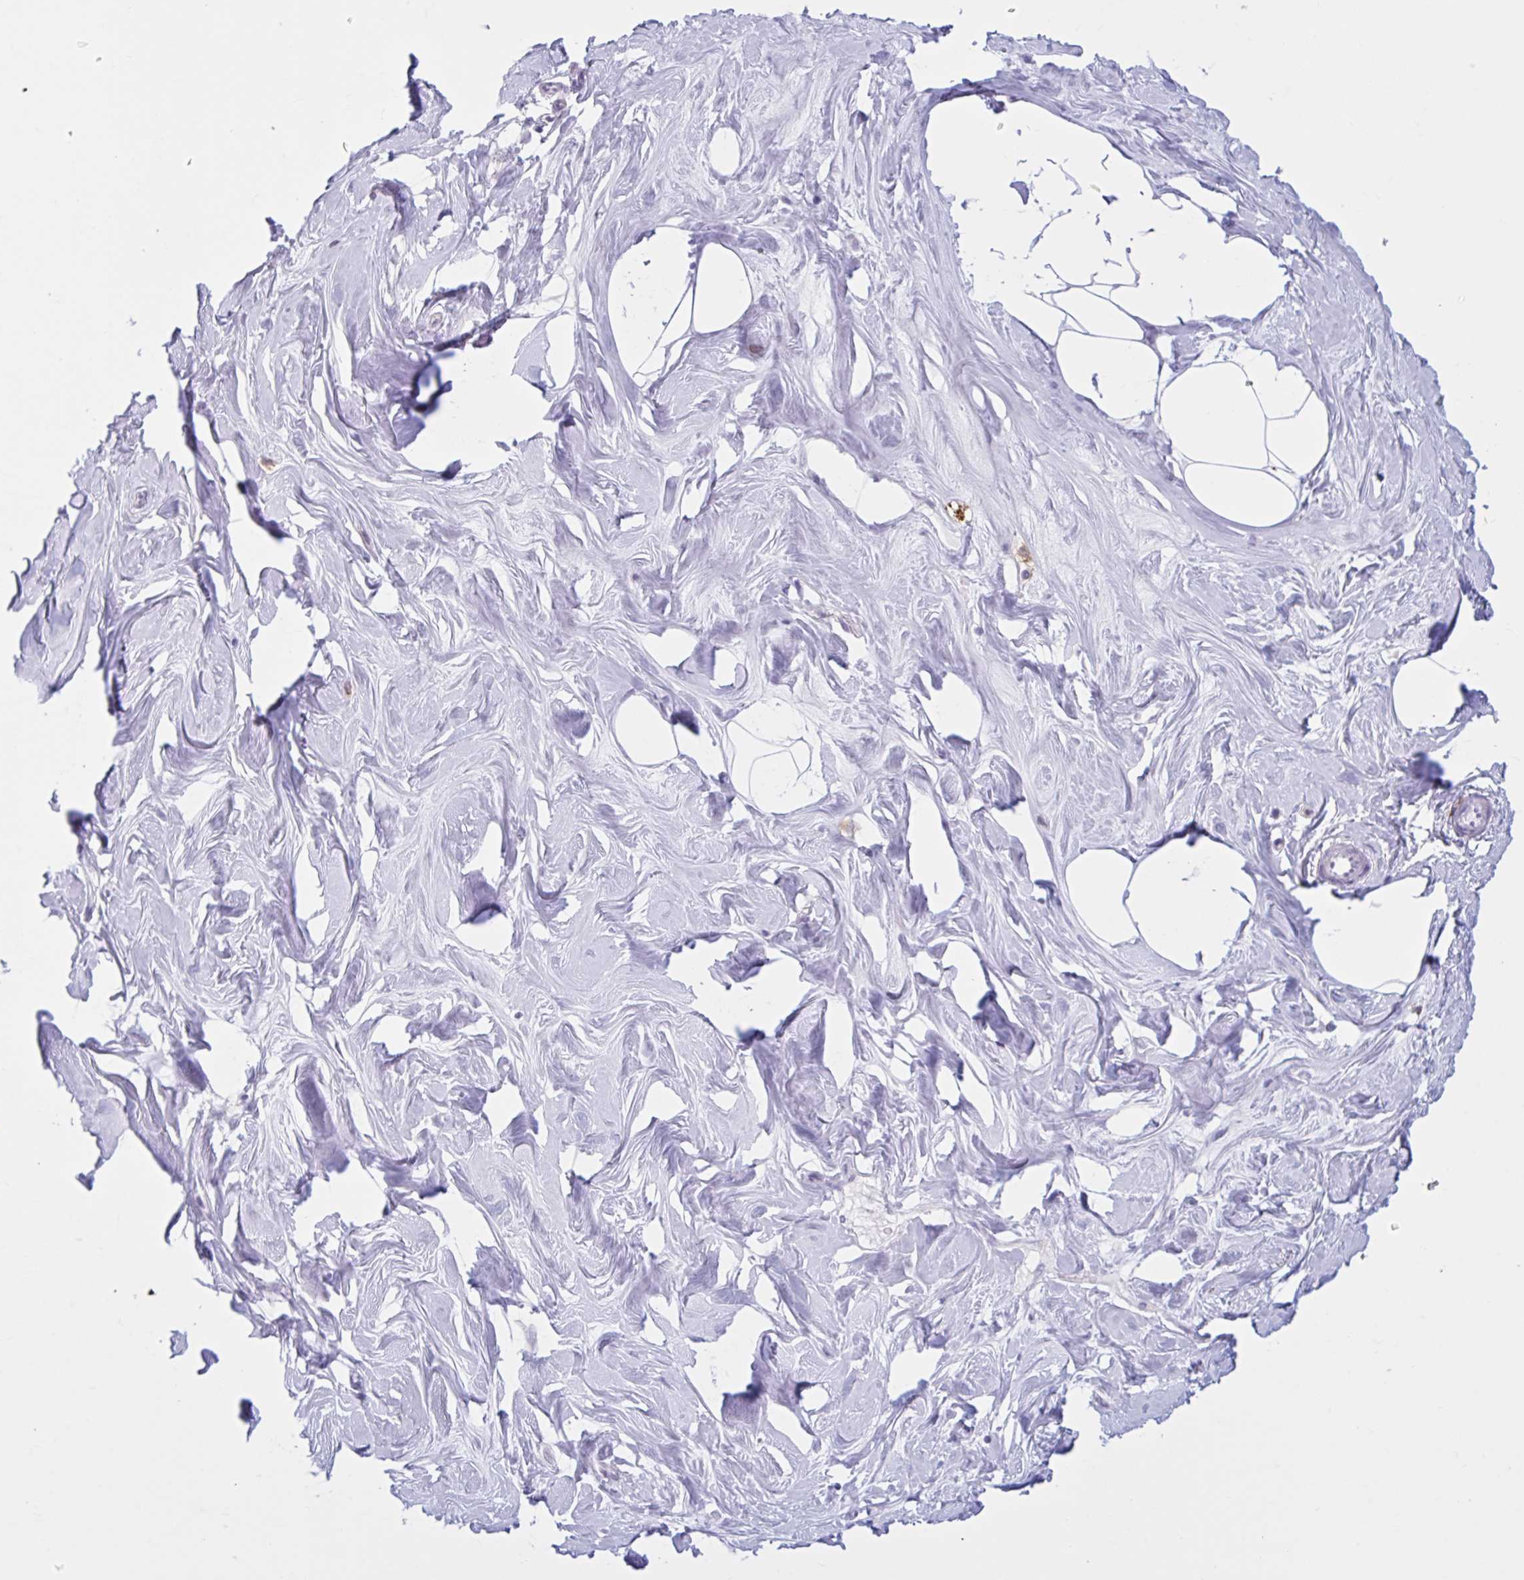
{"staining": {"intensity": "negative", "quantity": "none", "location": "none"}, "tissue": "breast", "cell_type": "Adipocytes", "image_type": "normal", "snomed": [{"axis": "morphology", "description": "Normal tissue, NOS"}, {"axis": "topography", "description": "Breast"}], "caption": "Micrograph shows no protein staining in adipocytes of unremarkable breast. Brightfield microscopy of immunohistochemistry stained with DAB (3,3'-diaminobenzidine) (brown) and hematoxylin (blue), captured at high magnification.", "gene": "CEP120", "patient": {"sex": "female", "age": 27}}